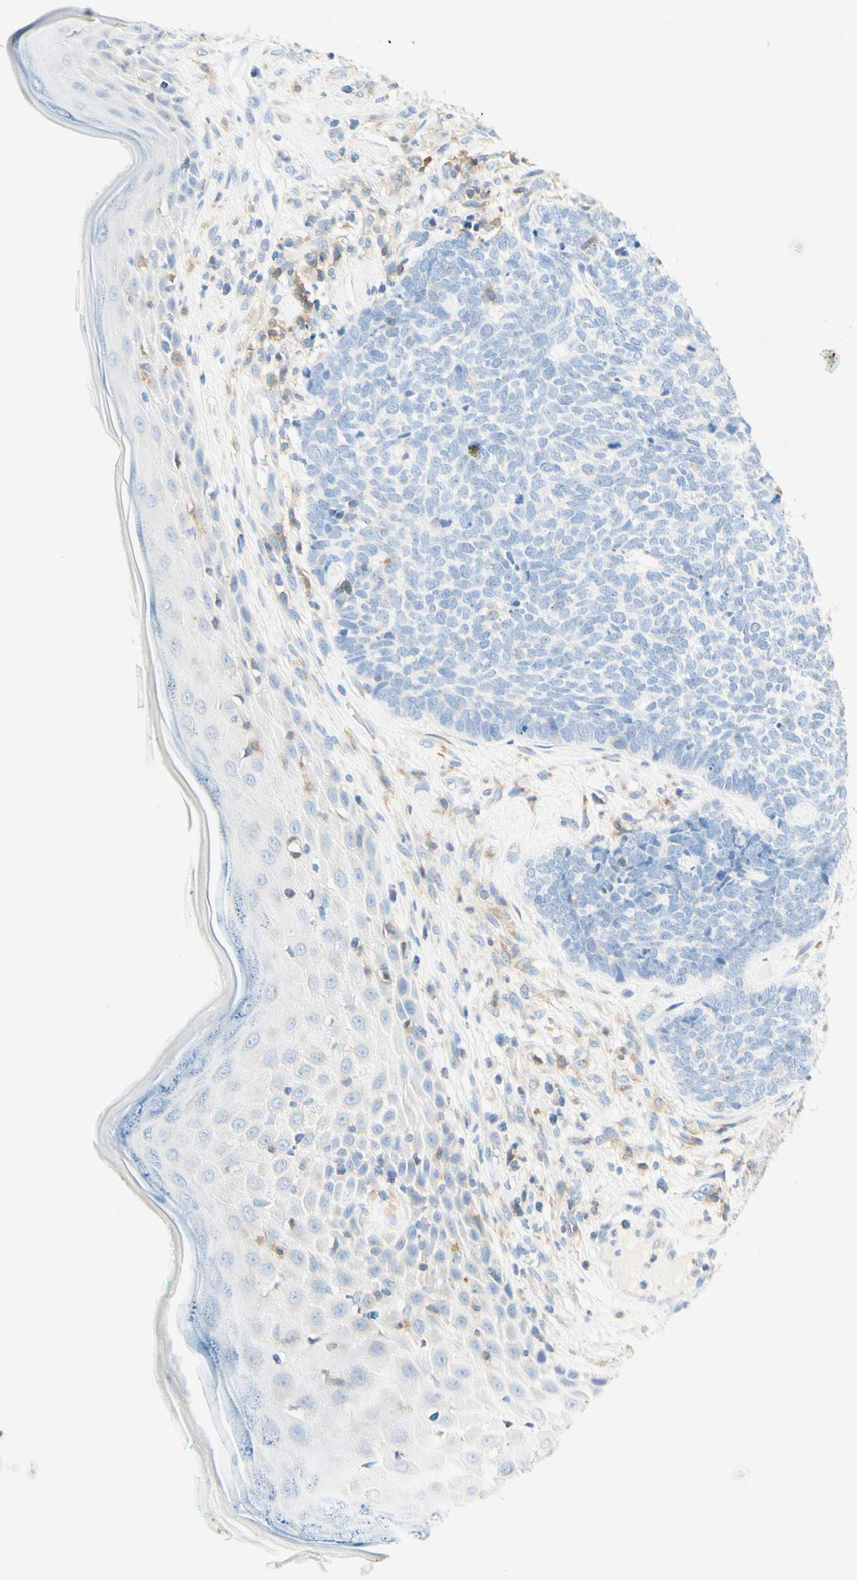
{"staining": {"intensity": "negative", "quantity": "none", "location": "none"}, "tissue": "skin cancer", "cell_type": "Tumor cells", "image_type": "cancer", "snomed": [{"axis": "morphology", "description": "Basal cell carcinoma"}, {"axis": "topography", "description": "Skin"}], "caption": "The micrograph shows no staining of tumor cells in basal cell carcinoma (skin). (Brightfield microscopy of DAB immunohistochemistry (IHC) at high magnification).", "gene": "LAT", "patient": {"sex": "female", "age": 84}}